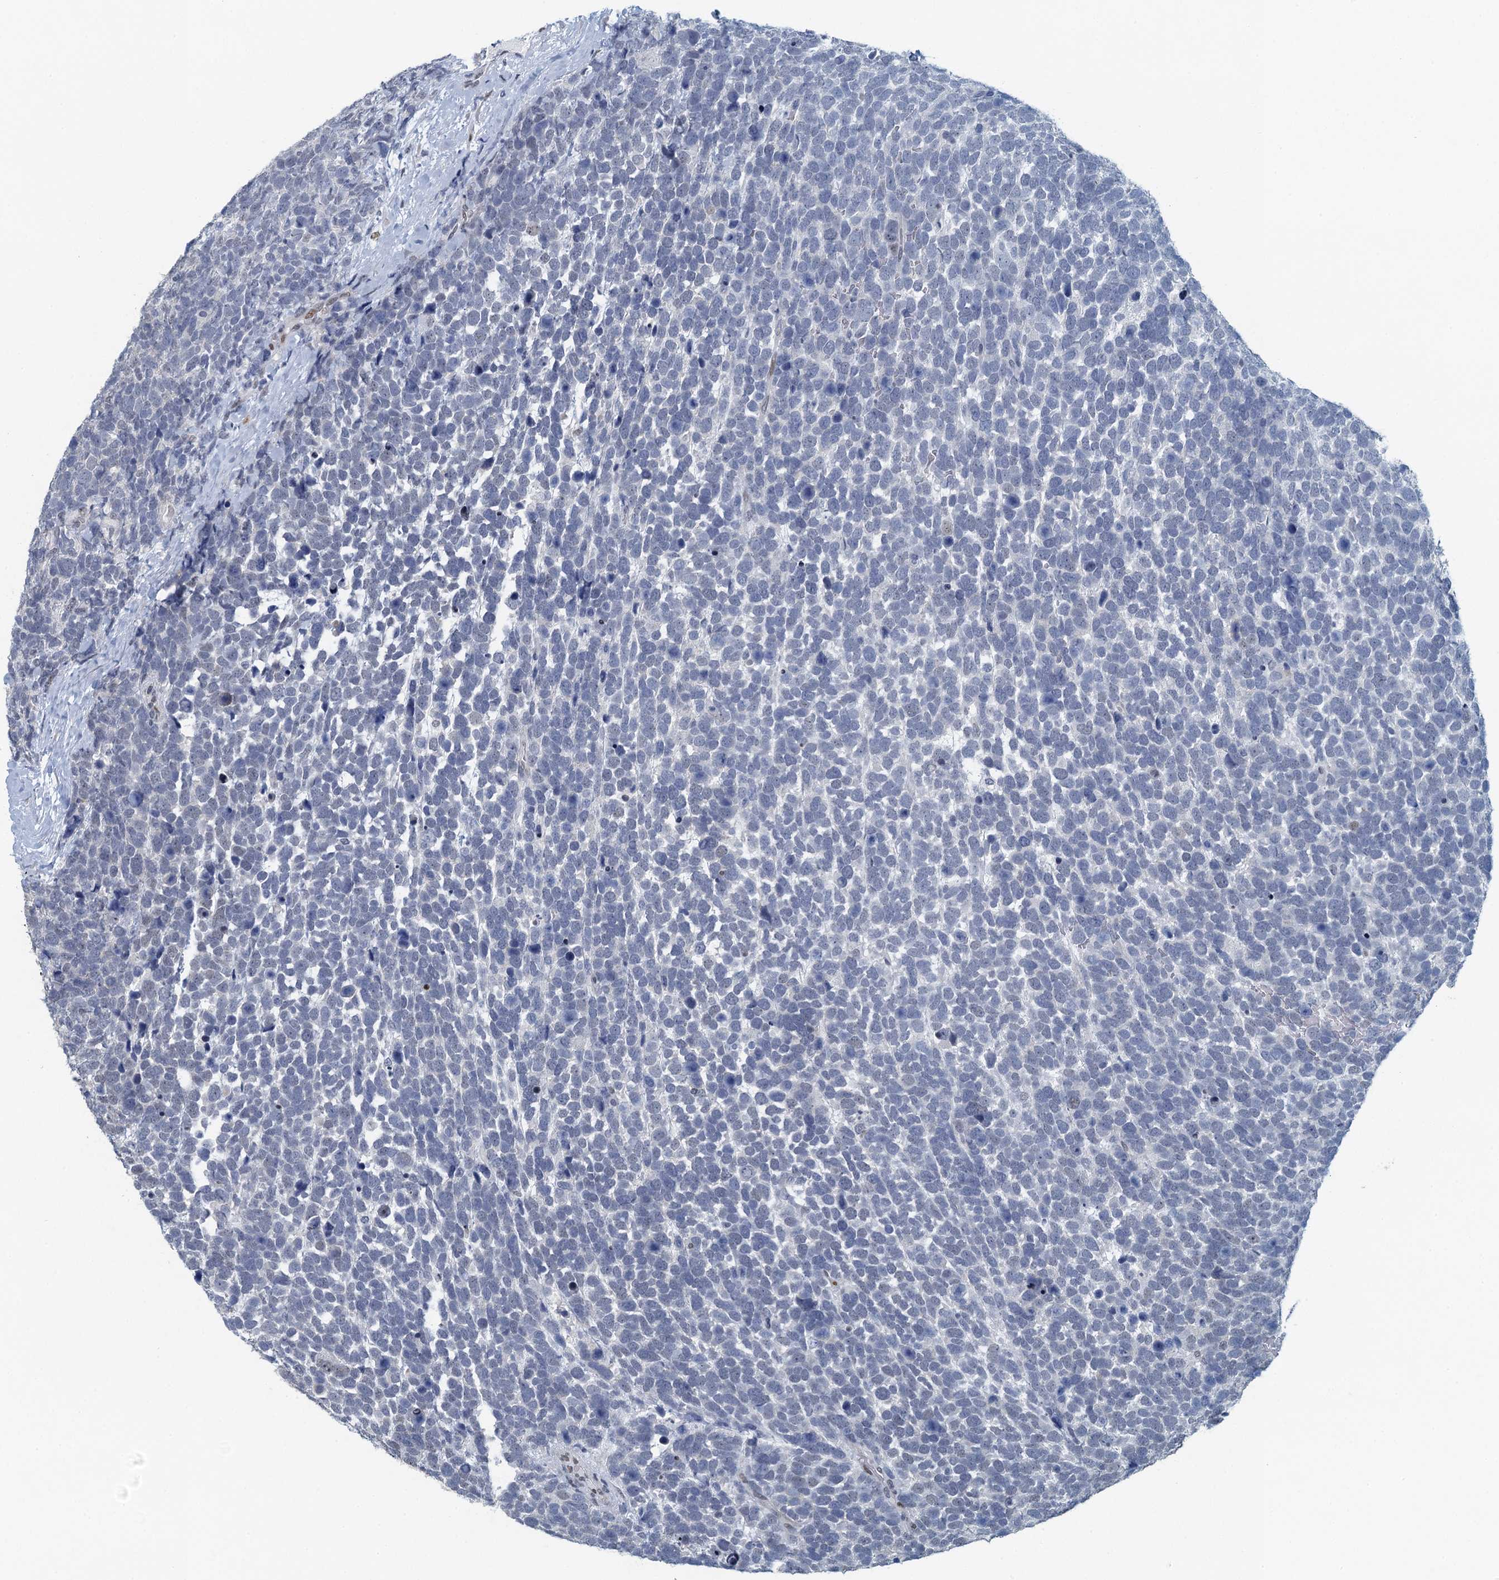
{"staining": {"intensity": "negative", "quantity": "none", "location": "none"}, "tissue": "urothelial cancer", "cell_type": "Tumor cells", "image_type": "cancer", "snomed": [{"axis": "morphology", "description": "Urothelial carcinoma, High grade"}, {"axis": "topography", "description": "Urinary bladder"}], "caption": "Immunohistochemical staining of urothelial cancer exhibits no significant staining in tumor cells. (DAB (3,3'-diaminobenzidine) immunohistochemistry (IHC), high magnification).", "gene": "TTLL9", "patient": {"sex": "female", "age": 82}}